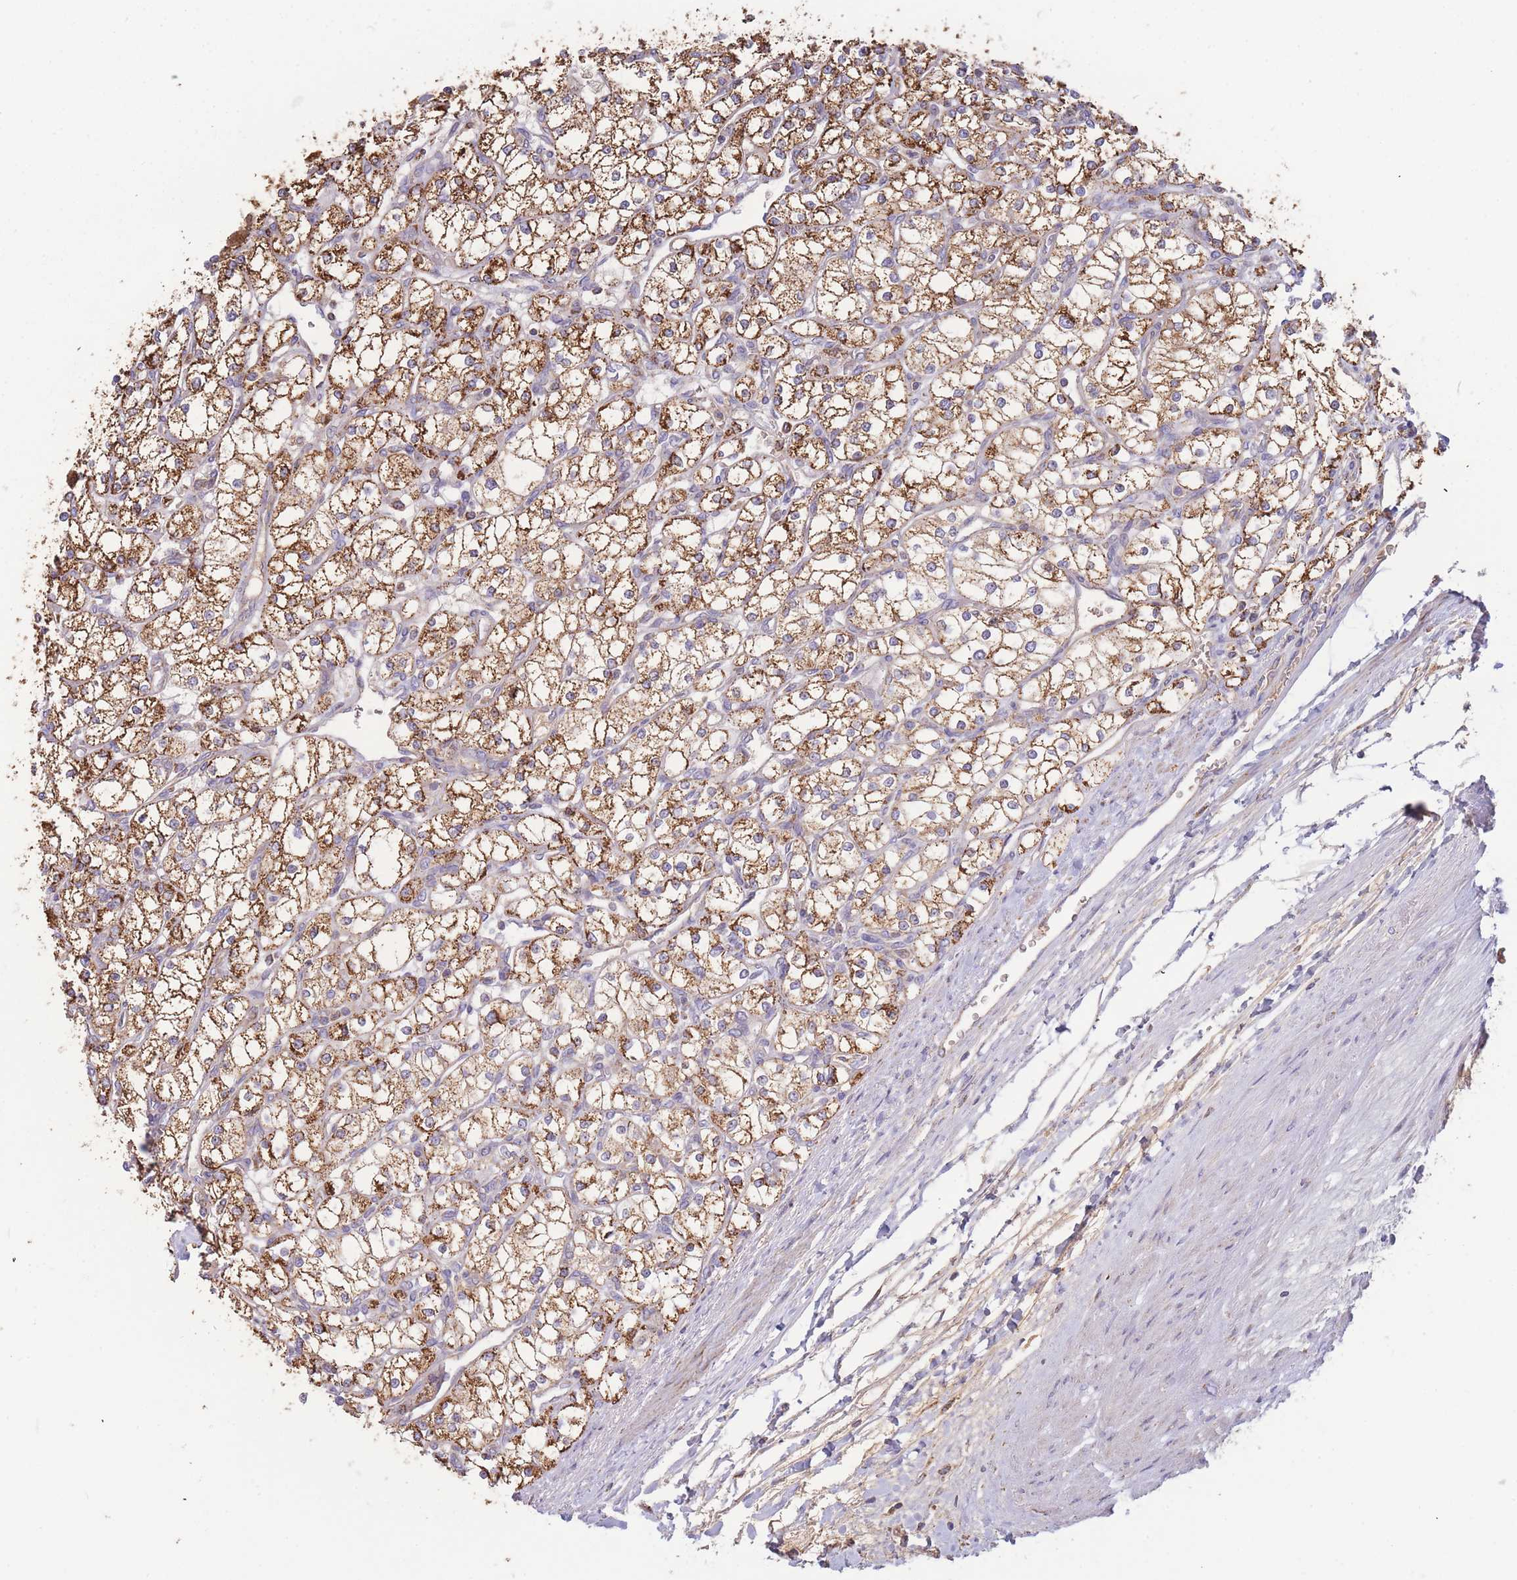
{"staining": {"intensity": "moderate", "quantity": ">75%", "location": "cytoplasmic/membranous"}, "tissue": "renal cancer", "cell_type": "Tumor cells", "image_type": "cancer", "snomed": [{"axis": "morphology", "description": "Adenocarcinoma, NOS"}, {"axis": "topography", "description": "Kidney"}], "caption": "Tumor cells exhibit medium levels of moderate cytoplasmic/membranous positivity in about >75% of cells in renal cancer.", "gene": "MRPL17", "patient": {"sex": "male", "age": 80}}